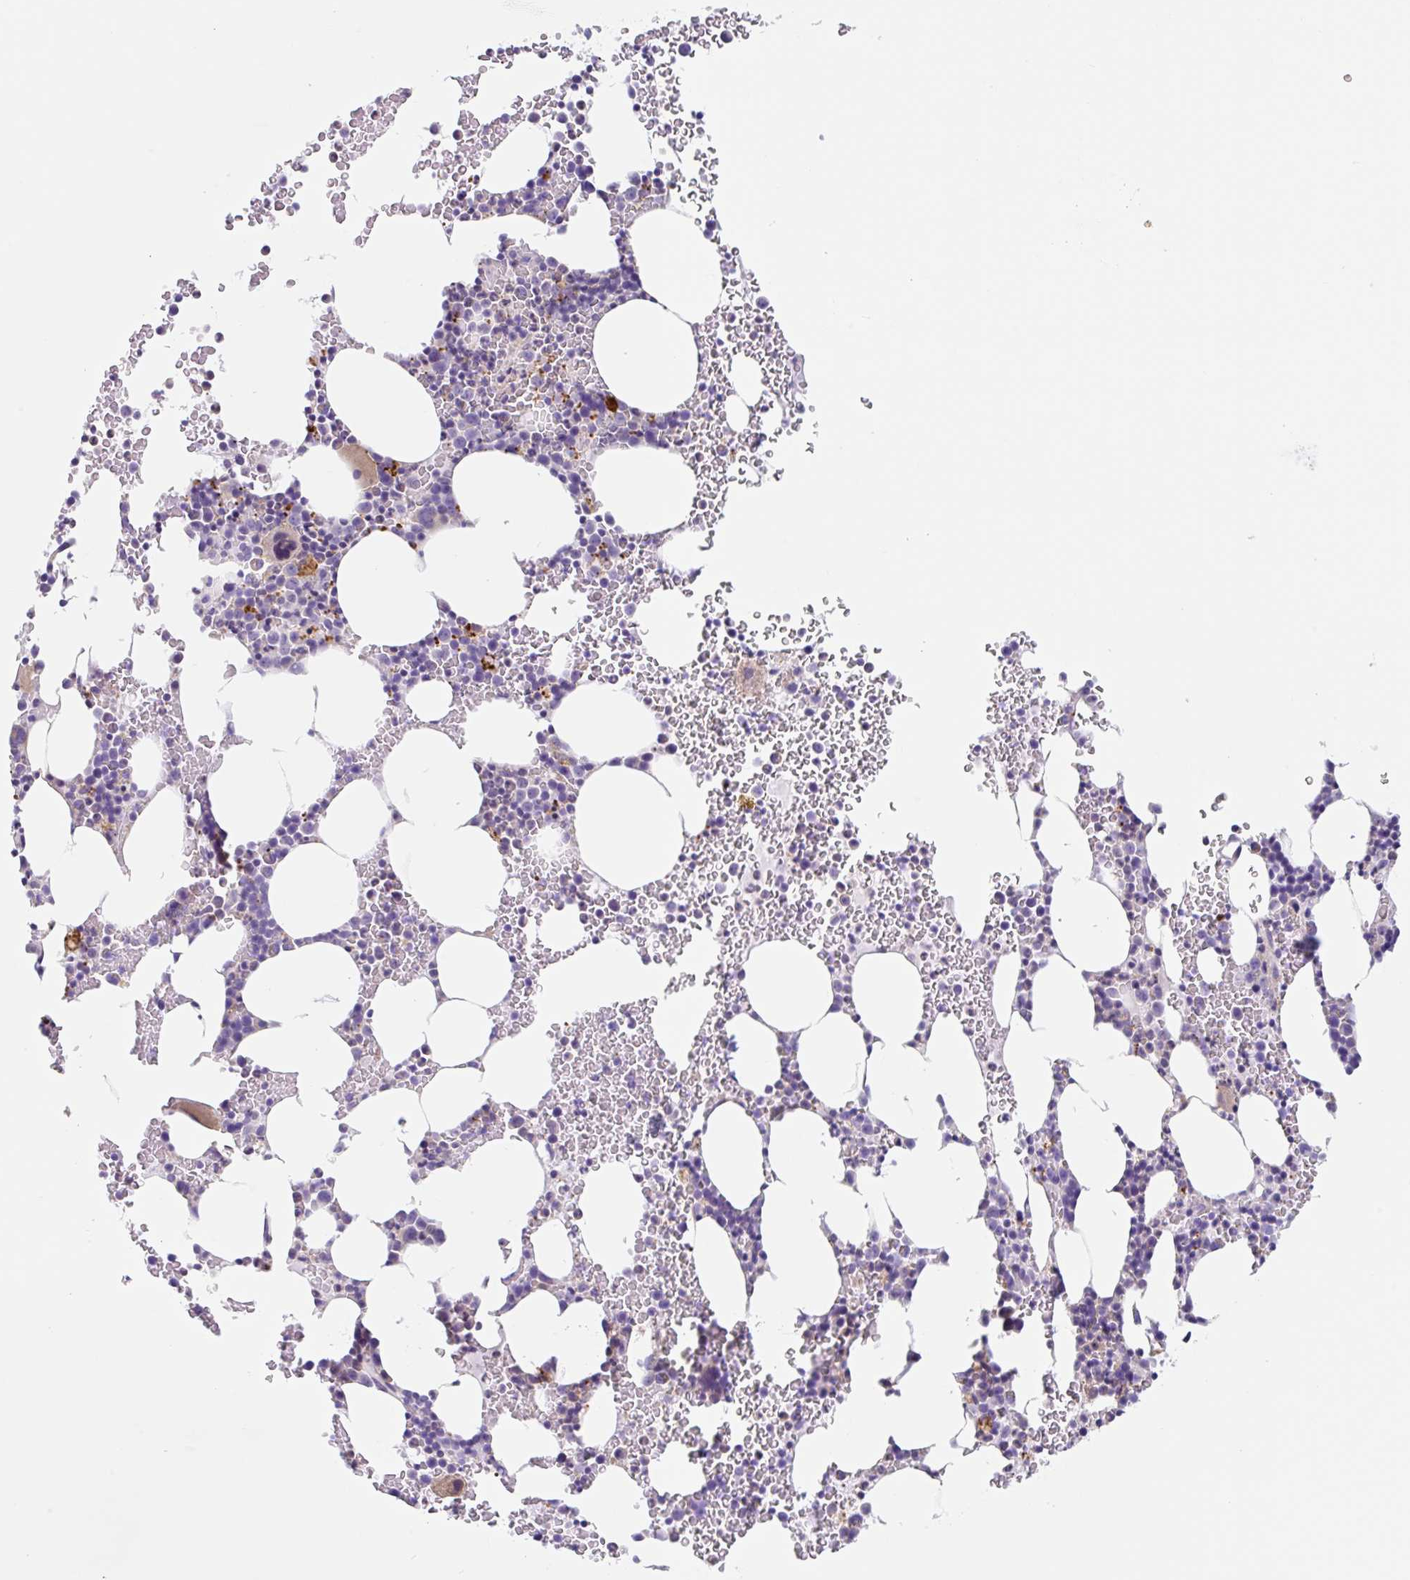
{"staining": {"intensity": "negative", "quantity": "none", "location": "none"}, "tissue": "bone marrow", "cell_type": "Hematopoietic cells", "image_type": "normal", "snomed": [{"axis": "morphology", "description": "Normal tissue, NOS"}, {"axis": "topography", "description": "Bone marrow"}], "caption": "IHC photomicrograph of unremarkable bone marrow: bone marrow stained with DAB (3,3'-diaminobenzidine) reveals no significant protein positivity in hematopoietic cells. Brightfield microscopy of immunohistochemistry (IHC) stained with DAB (brown) and hematoxylin (blue), captured at high magnification.", "gene": "LENG9", "patient": {"sex": "female", "age": 62}}